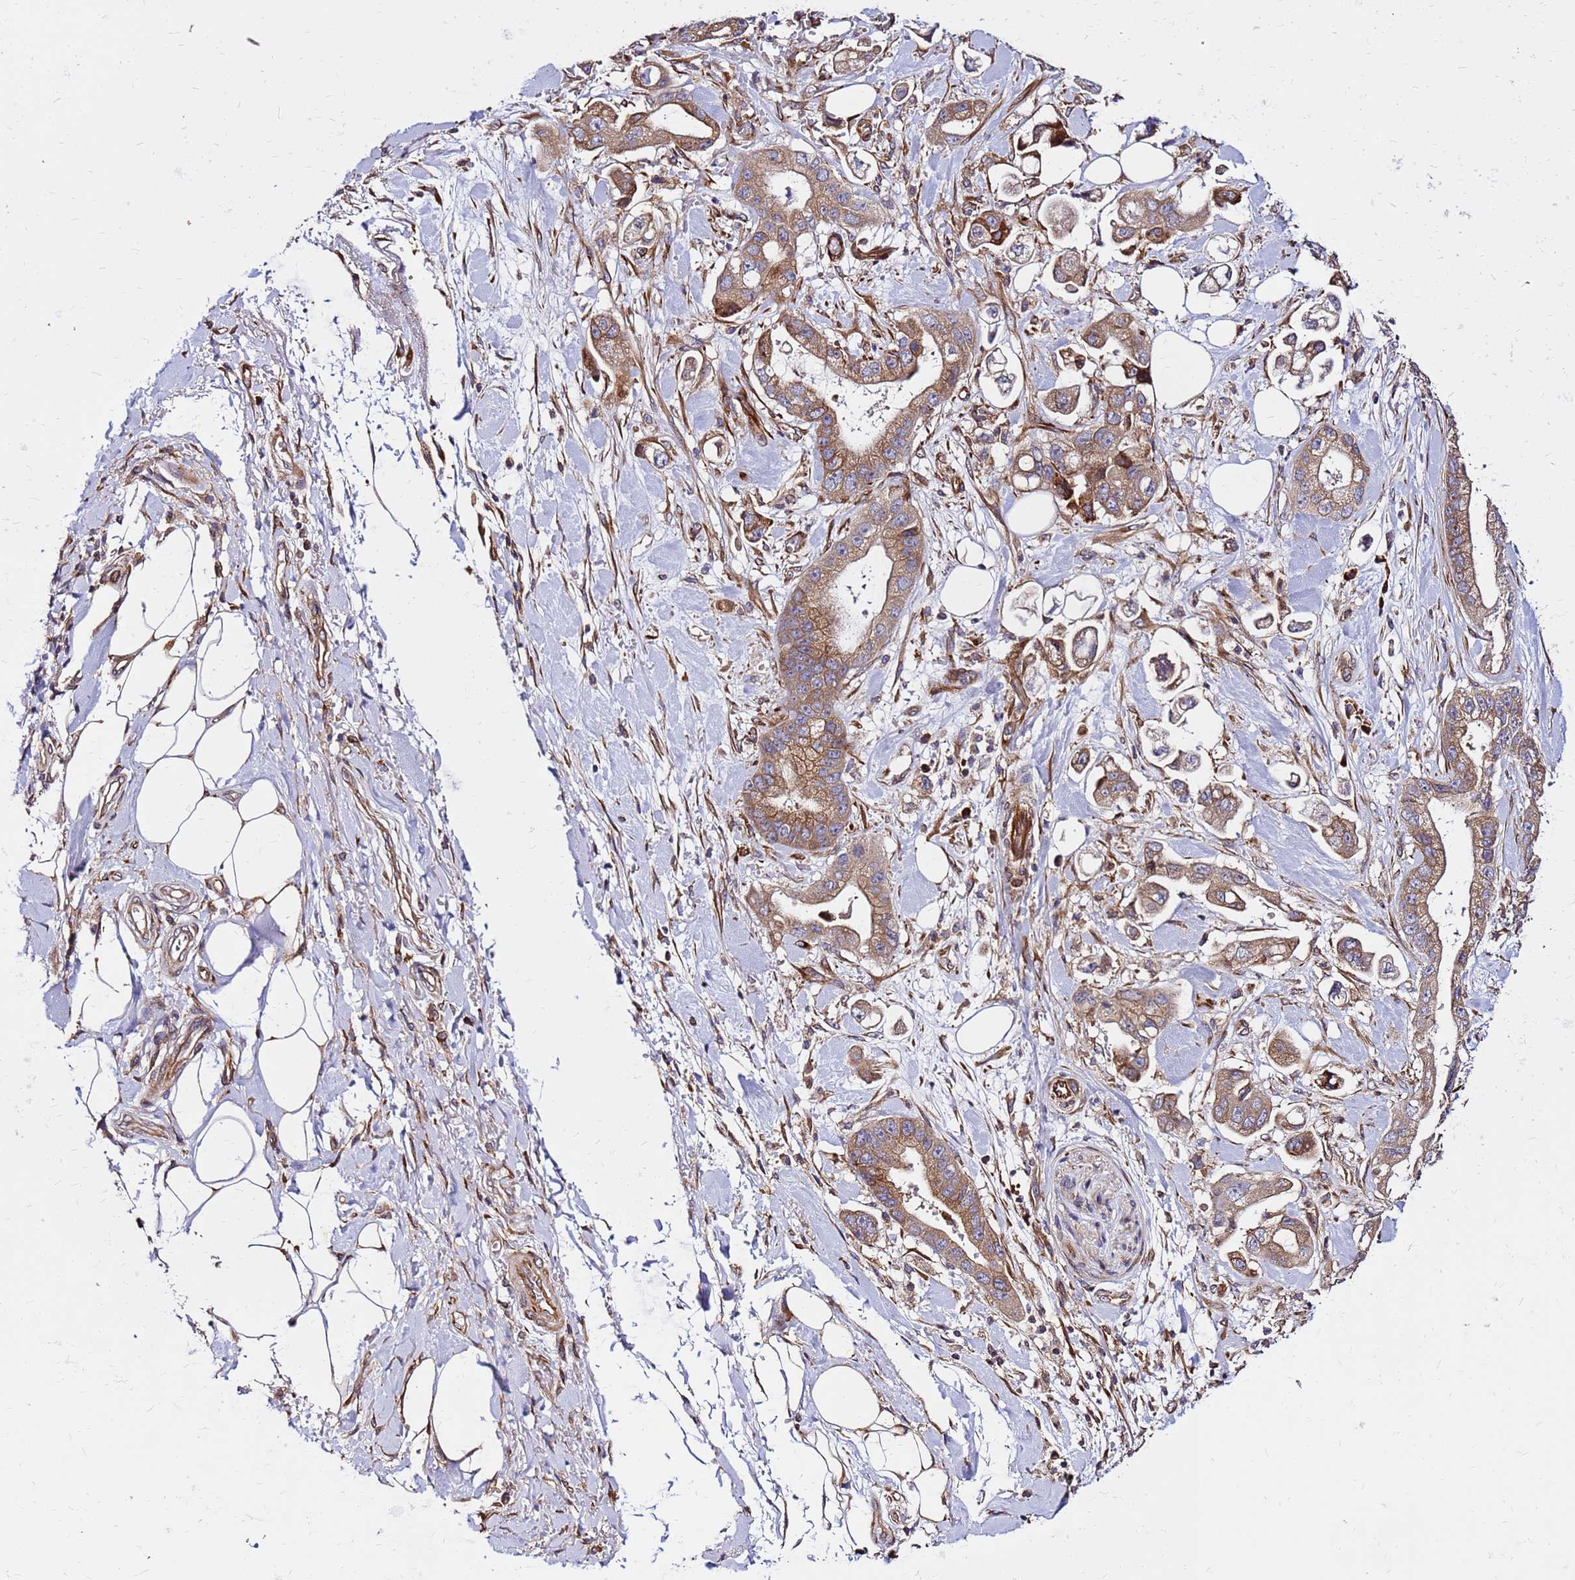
{"staining": {"intensity": "moderate", "quantity": ">75%", "location": "cytoplasmic/membranous"}, "tissue": "stomach cancer", "cell_type": "Tumor cells", "image_type": "cancer", "snomed": [{"axis": "morphology", "description": "Adenocarcinoma, NOS"}, {"axis": "topography", "description": "Stomach"}], "caption": "Immunohistochemistry histopathology image of stomach cancer stained for a protein (brown), which shows medium levels of moderate cytoplasmic/membranous staining in approximately >75% of tumor cells.", "gene": "WWC2", "patient": {"sex": "male", "age": 62}}